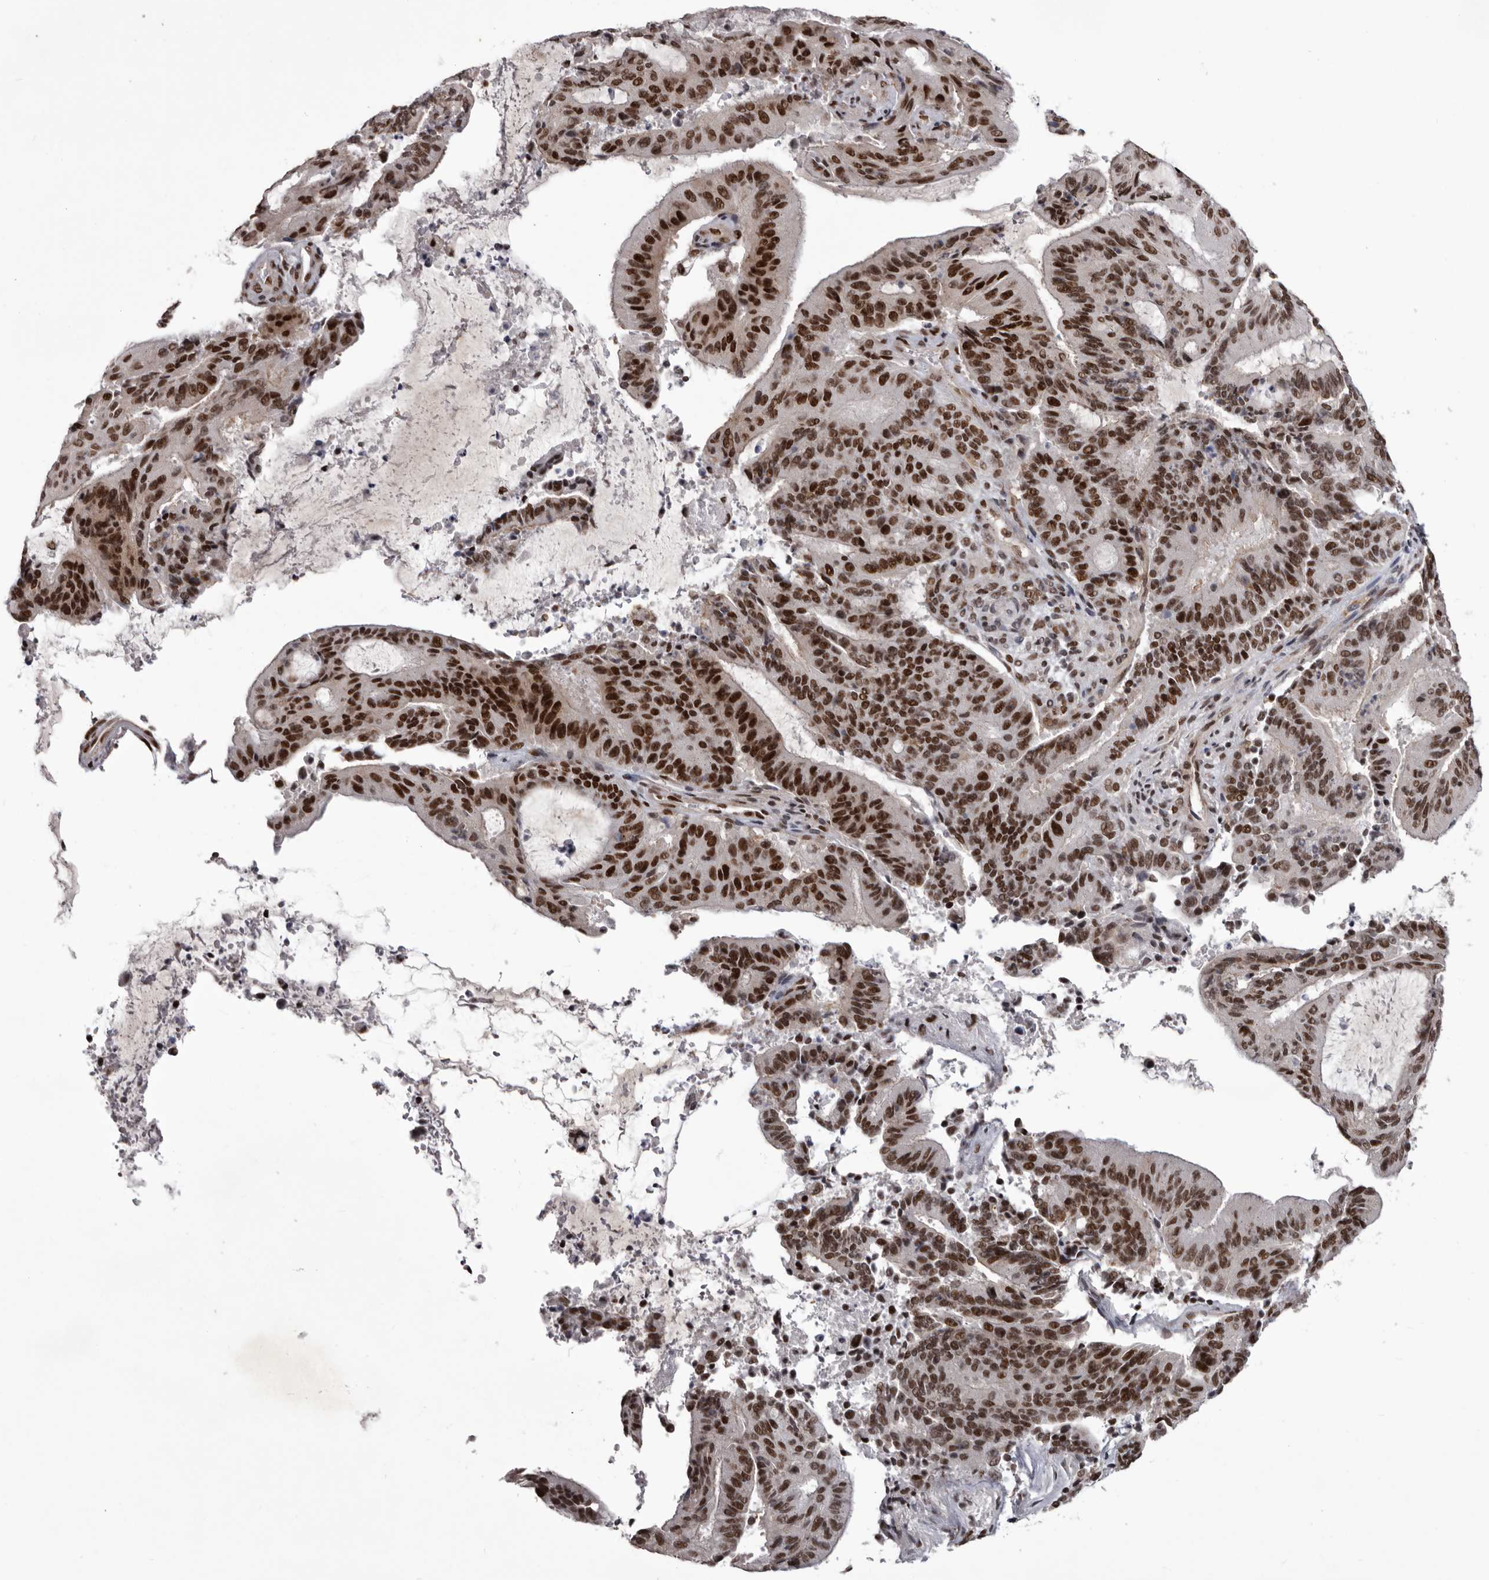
{"staining": {"intensity": "strong", "quantity": ">75%", "location": "nuclear"}, "tissue": "liver cancer", "cell_type": "Tumor cells", "image_type": "cancer", "snomed": [{"axis": "morphology", "description": "Normal tissue, NOS"}, {"axis": "morphology", "description": "Cholangiocarcinoma"}, {"axis": "topography", "description": "Liver"}, {"axis": "topography", "description": "Peripheral nerve tissue"}], "caption": "Protein staining by immunohistochemistry displays strong nuclear positivity in about >75% of tumor cells in liver cancer (cholangiocarcinoma). (Stains: DAB in brown, nuclei in blue, Microscopy: brightfield microscopy at high magnification).", "gene": "NUMA1", "patient": {"sex": "female", "age": 73}}